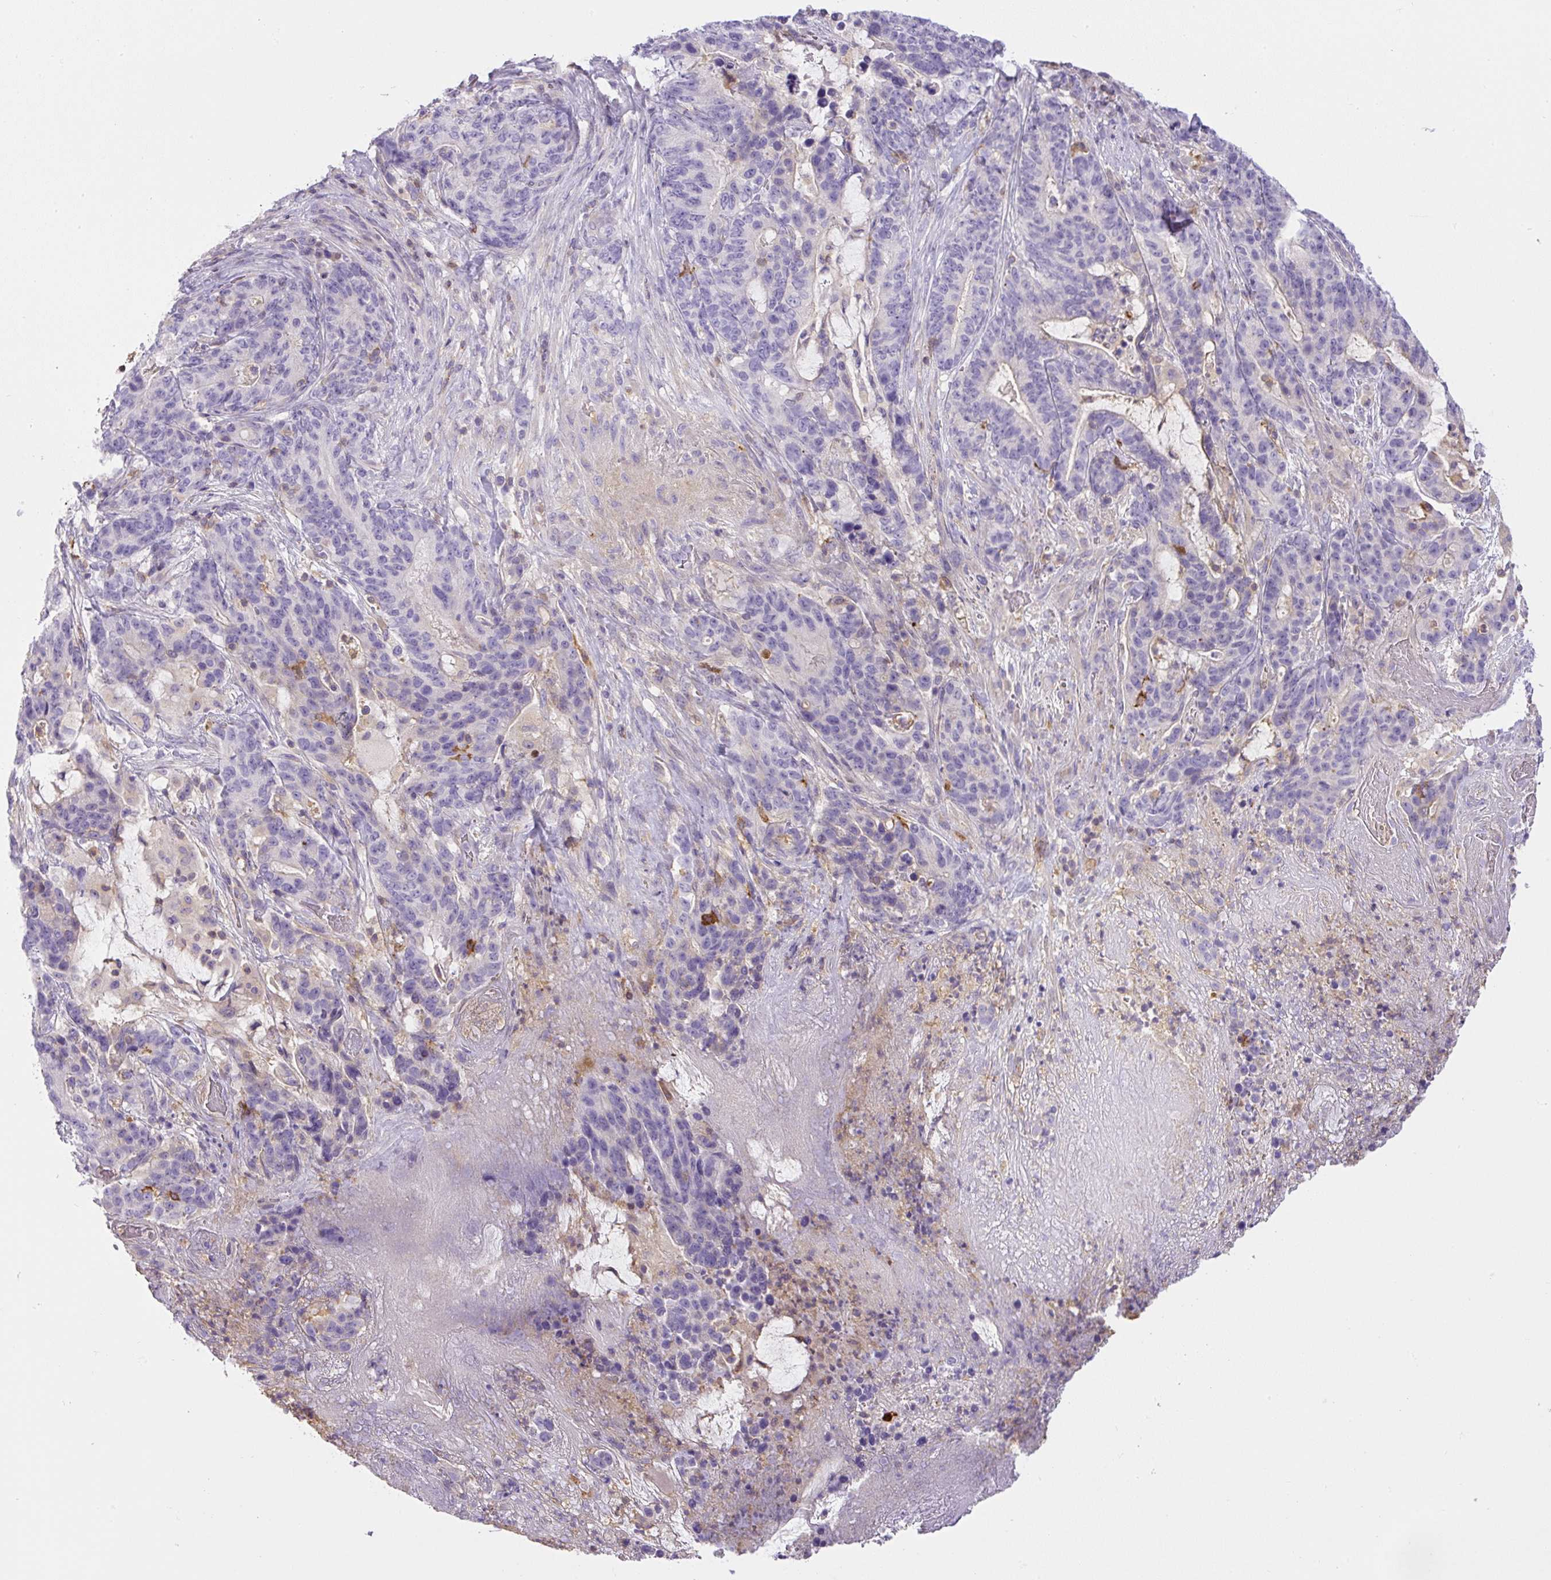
{"staining": {"intensity": "negative", "quantity": "none", "location": "none"}, "tissue": "stomach cancer", "cell_type": "Tumor cells", "image_type": "cancer", "snomed": [{"axis": "morphology", "description": "Normal tissue, NOS"}, {"axis": "morphology", "description": "Adenocarcinoma, NOS"}, {"axis": "topography", "description": "Stomach"}], "caption": "Tumor cells are negative for brown protein staining in stomach adenocarcinoma. The staining was performed using DAB to visualize the protein expression in brown, while the nuclei were stained in blue with hematoxylin (Magnification: 20x).", "gene": "PIP5KL1", "patient": {"sex": "female", "age": 64}}